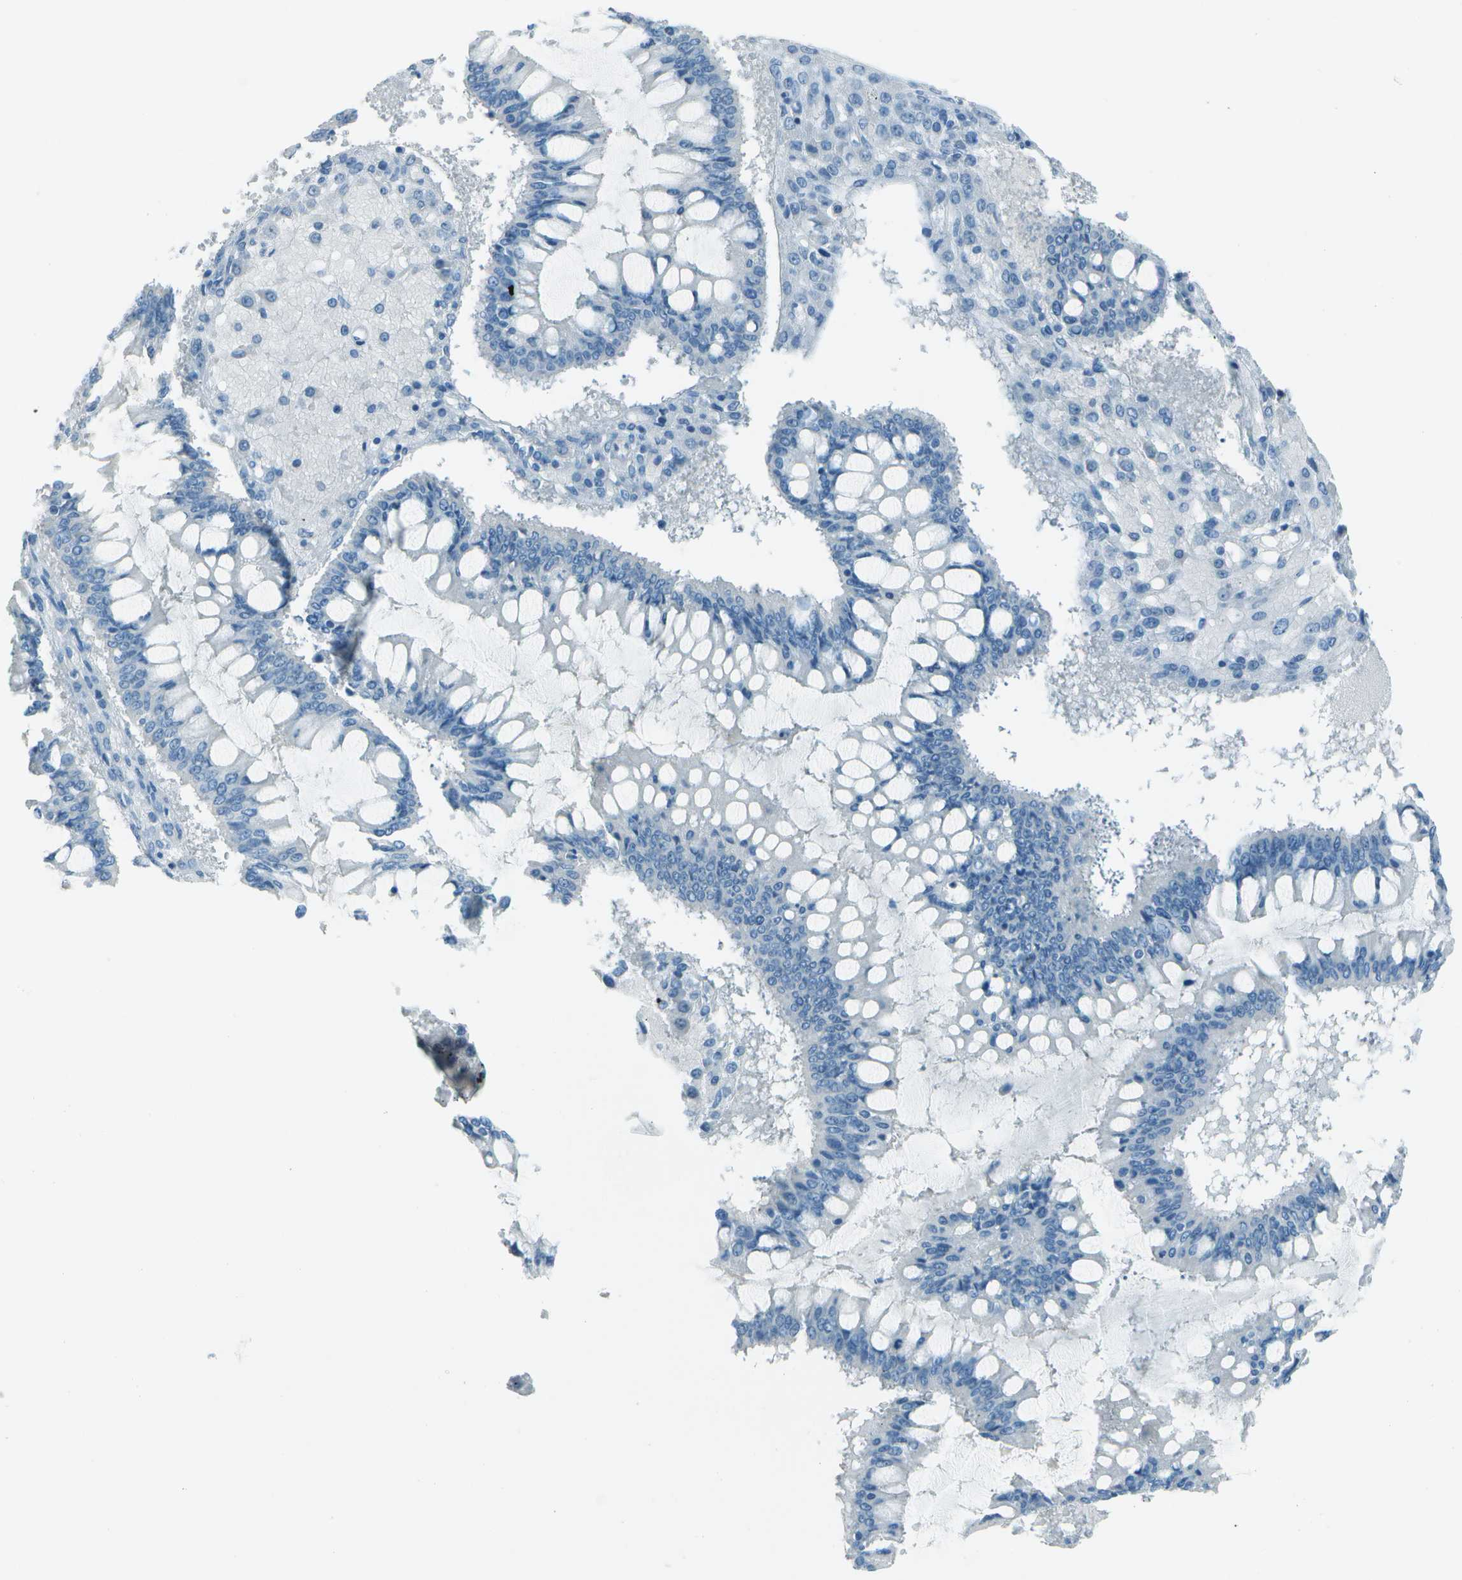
{"staining": {"intensity": "negative", "quantity": "none", "location": "none"}, "tissue": "ovarian cancer", "cell_type": "Tumor cells", "image_type": "cancer", "snomed": [{"axis": "morphology", "description": "Cystadenocarcinoma, mucinous, NOS"}, {"axis": "topography", "description": "Ovary"}], "caption": "A high-resolution micrograph shows immunohistochemistry (IHC) staining of ovarian mucinous cystadenocarcinoma, which shows no significant positivity in tumor cells.", "gene": "FGF1", "patient": {"sex": "female", "age": 73}}